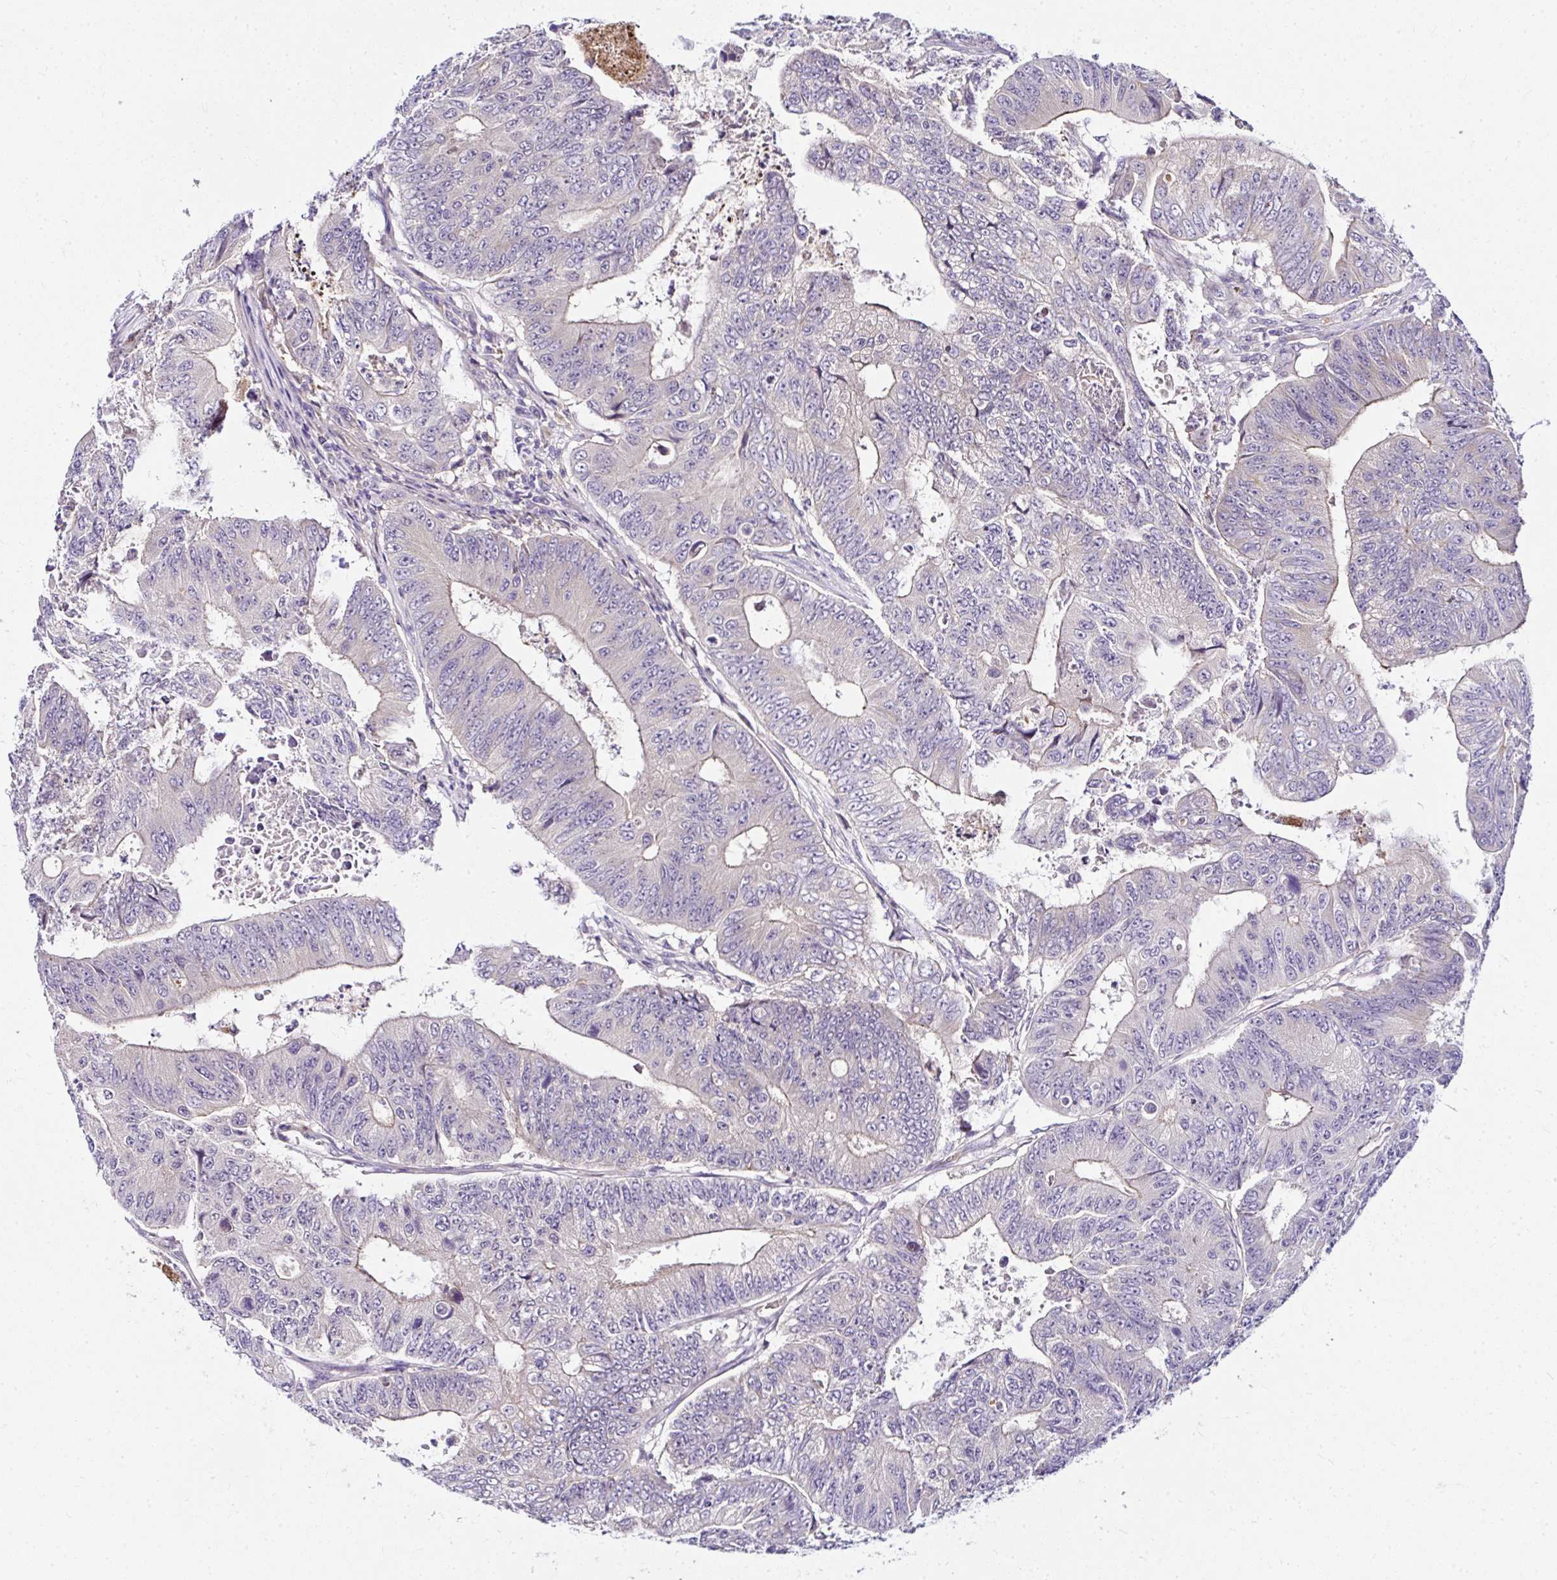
{"staining": {"intensity": "negative", "quantity": "none", "location": "none"}, "tissue": "colorectal cancer", "cell_type": "Tumor cells", "image_type": "cancer", "snomed": [{"axis": "morphology", "description": "Adenocarcinoma, NOS"}, {"axis": "topography", "description": "Colon"}], "caption": "Immunohistochemistry histopathology image of colorectal cancer stained for a protein (brown), which shows no positivity in tumor cells.", "gene": "DEPDC5", "patient": {"sex": "female", "age": 48}}